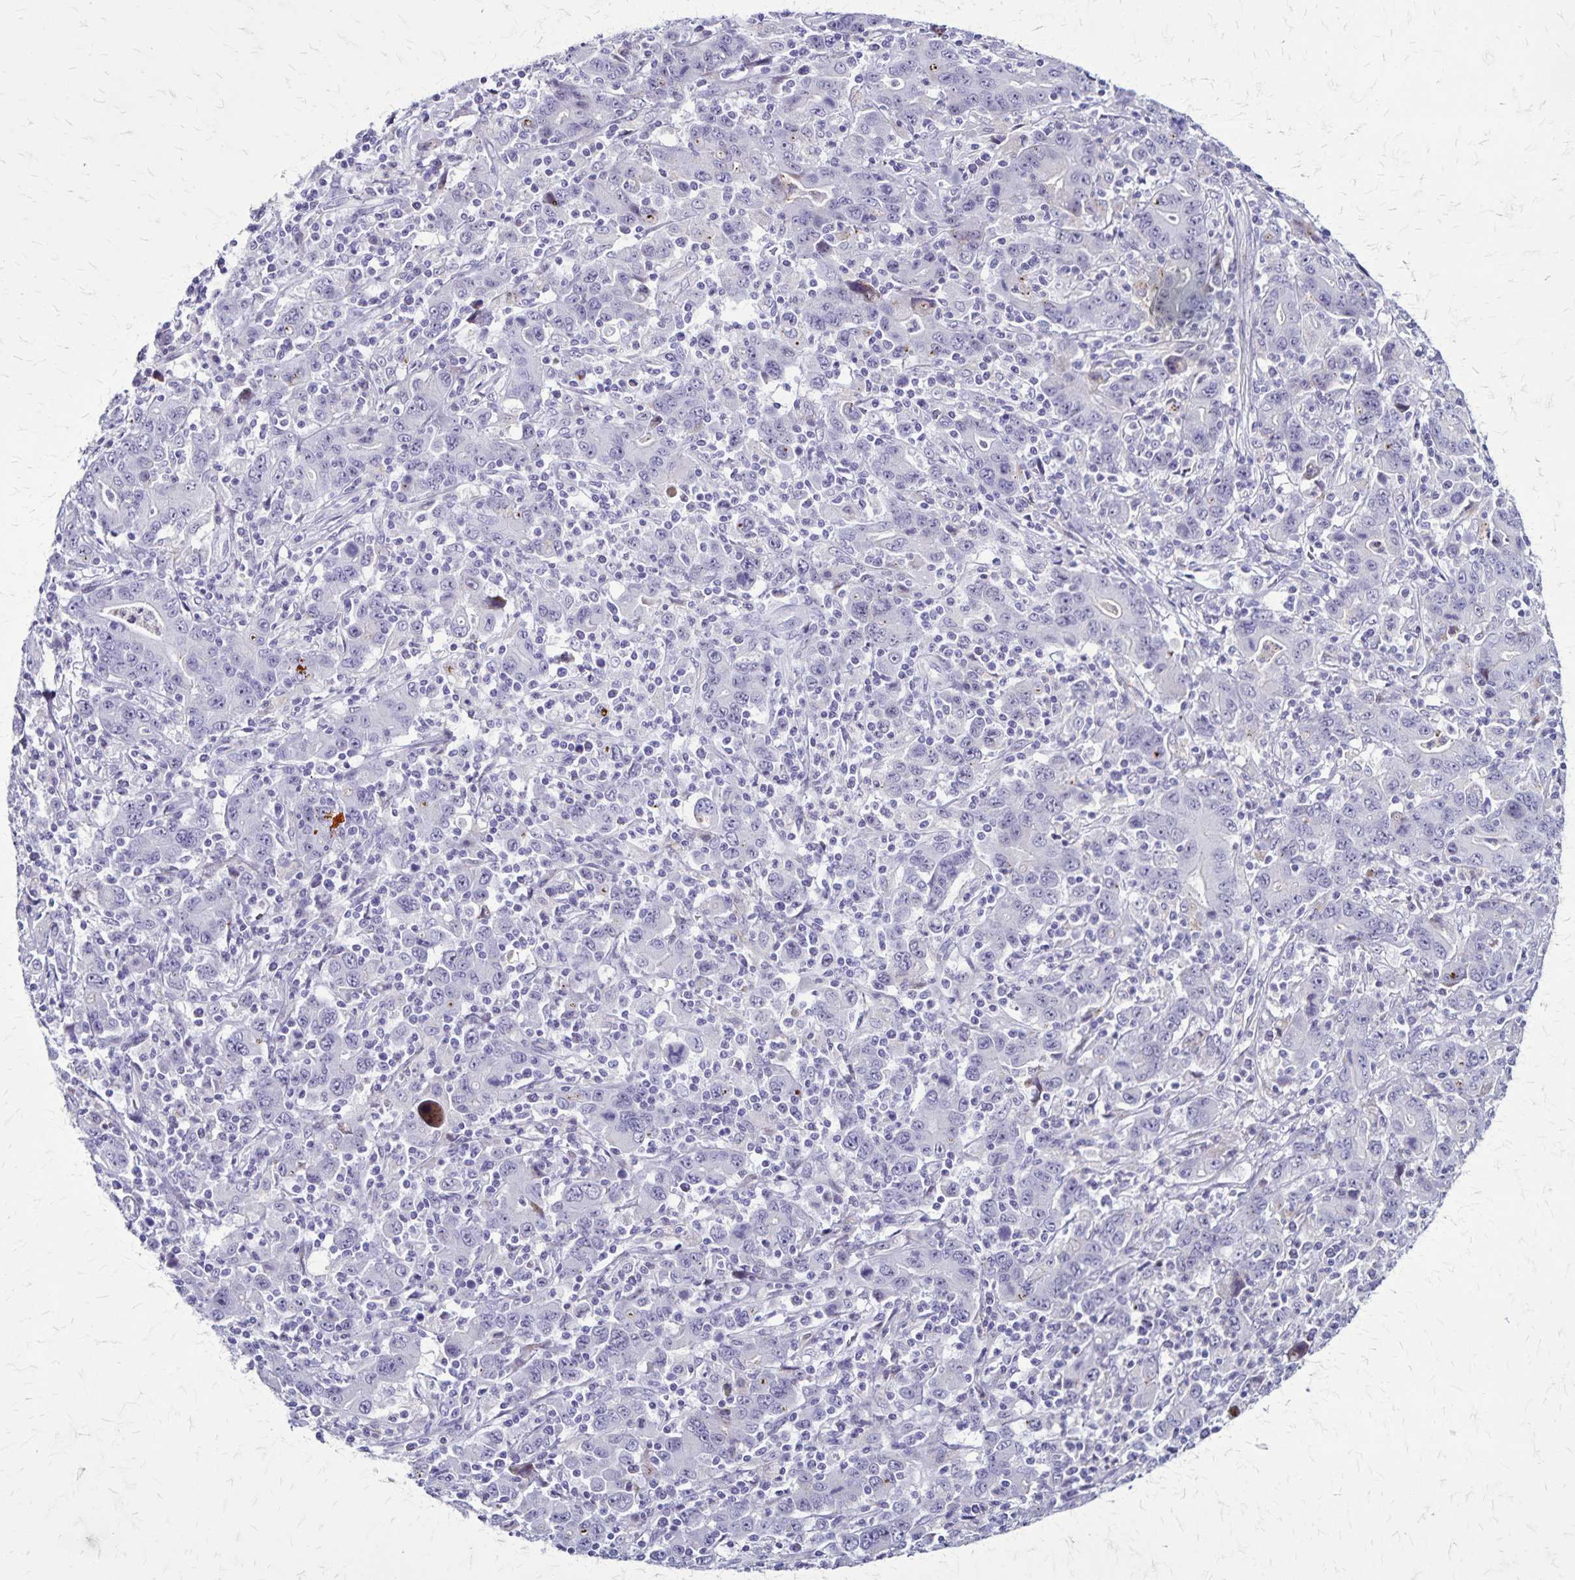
{"staining": {"intensity": "negative", "quantity": "none", "location": "none"}, "tissue": "stomach cancer", "cell_type": "Tumor cells", "image_type": "cancer", "snomed": [{"axis": "morphology", "description": "Adenocarcinoma, NOS"}, {"axis": "topography", "description": "Stomach, upper"}], "caption": "The immunohistochemistry photomicrograph has no significant staining in tumor cells of adenocarcinoma (stomach) tissue. (Brightfield microscopy of DAB (3,3'-diaminobenzidine) immunohistochemistry at high magnification).", "gene": "OR51B5", "patient": {"sex": "male", "age": 69}}